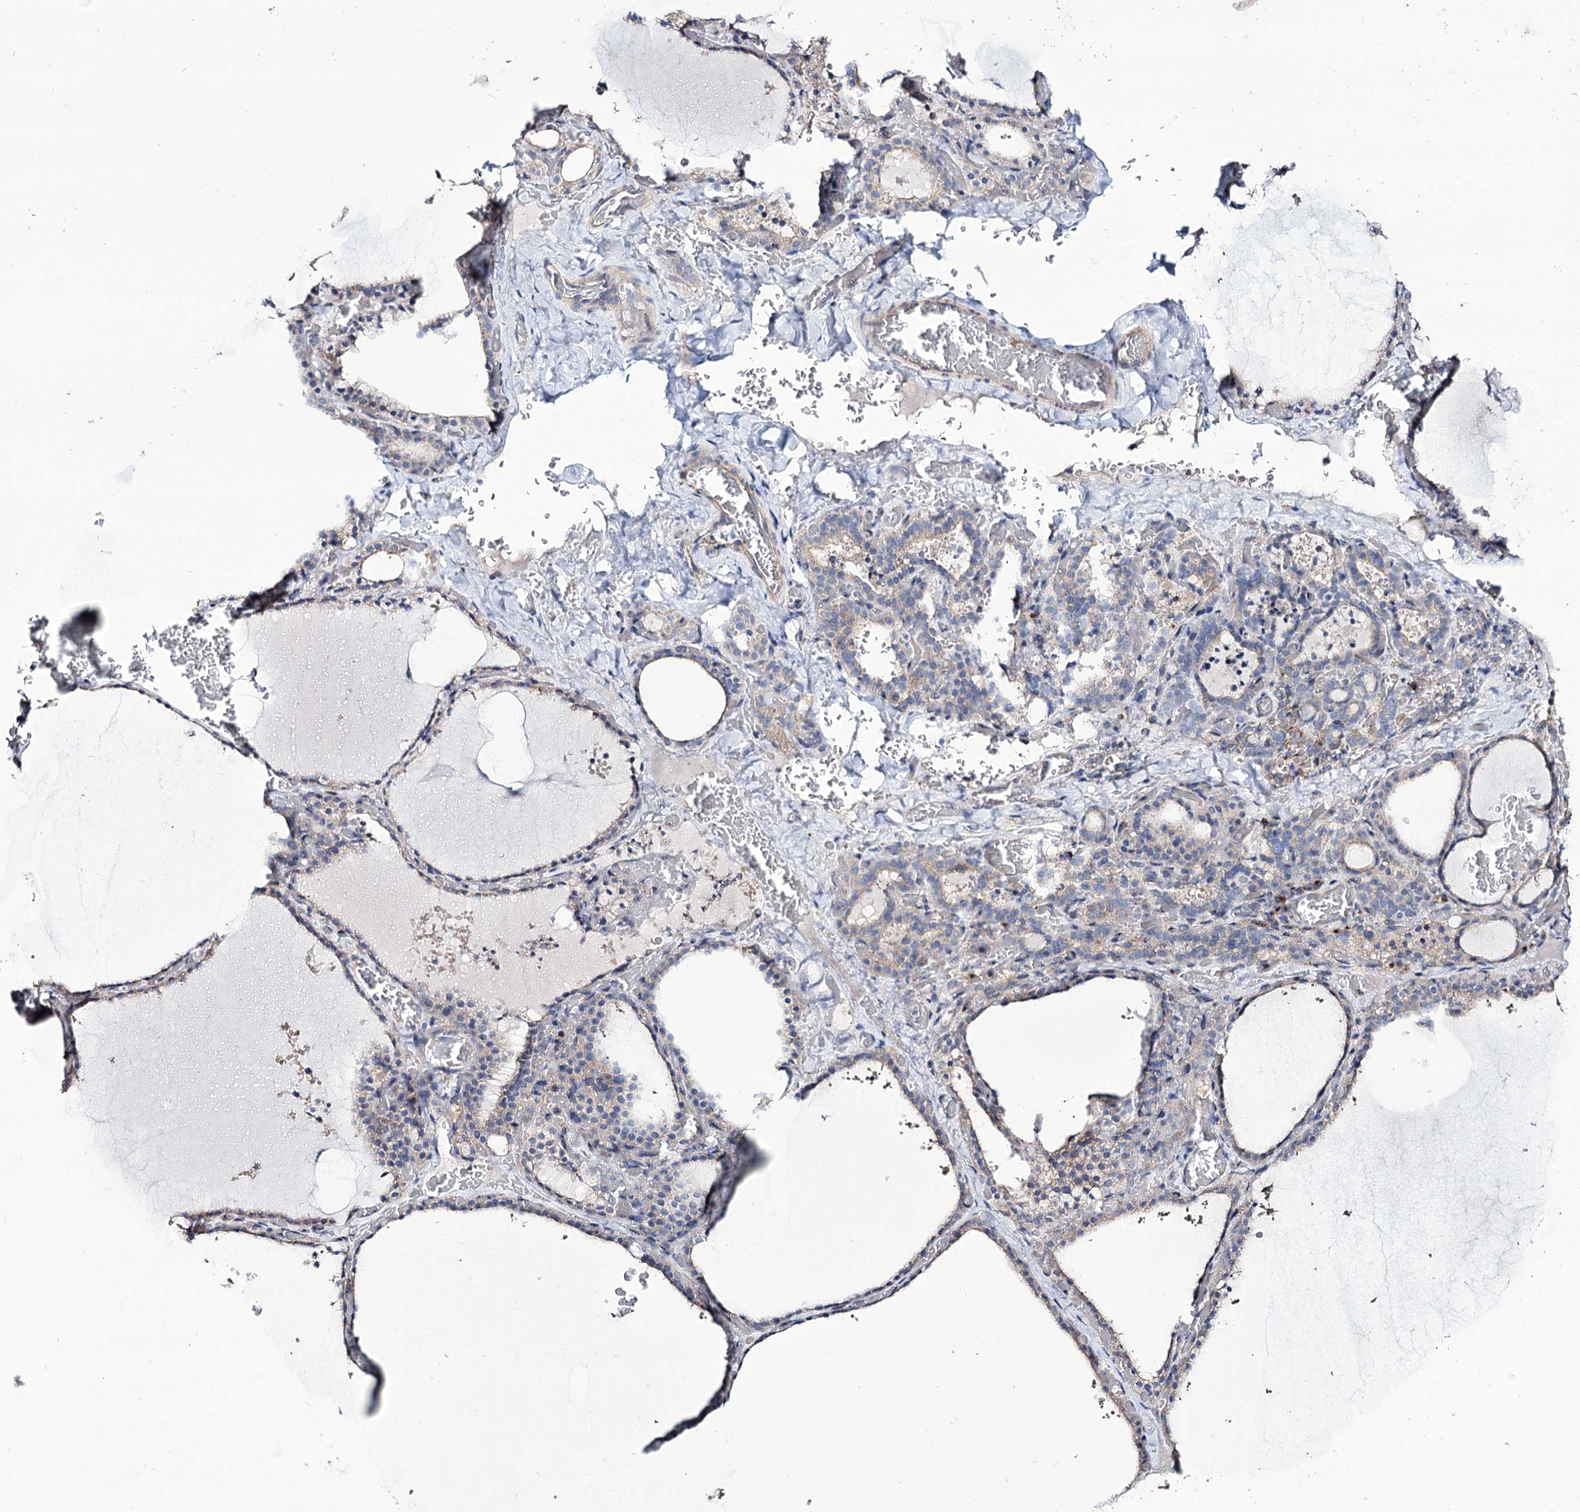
{"staining": {"intensity": "weak", "quantity": "25%-75%", "location": "cytoplasmic/membranous"}, "tissue": "thyroid gland", "cell_type": "Glandular cells", "image_type": "normal", "snomed": [{"axis": "morphology", "description": "Normal tissue, NOS"}, {"axis": "topography", "description": "Thyroid gland"}], "caption": "The histopathology image shows a brown stain indicating the presence of a protein in the cytoplasmic/membranous of glandular cells in thyroid gland. Nuclei are stained in blue.", "gene": "SEC24A", "patient": {"sex": "female", "age": 39}}